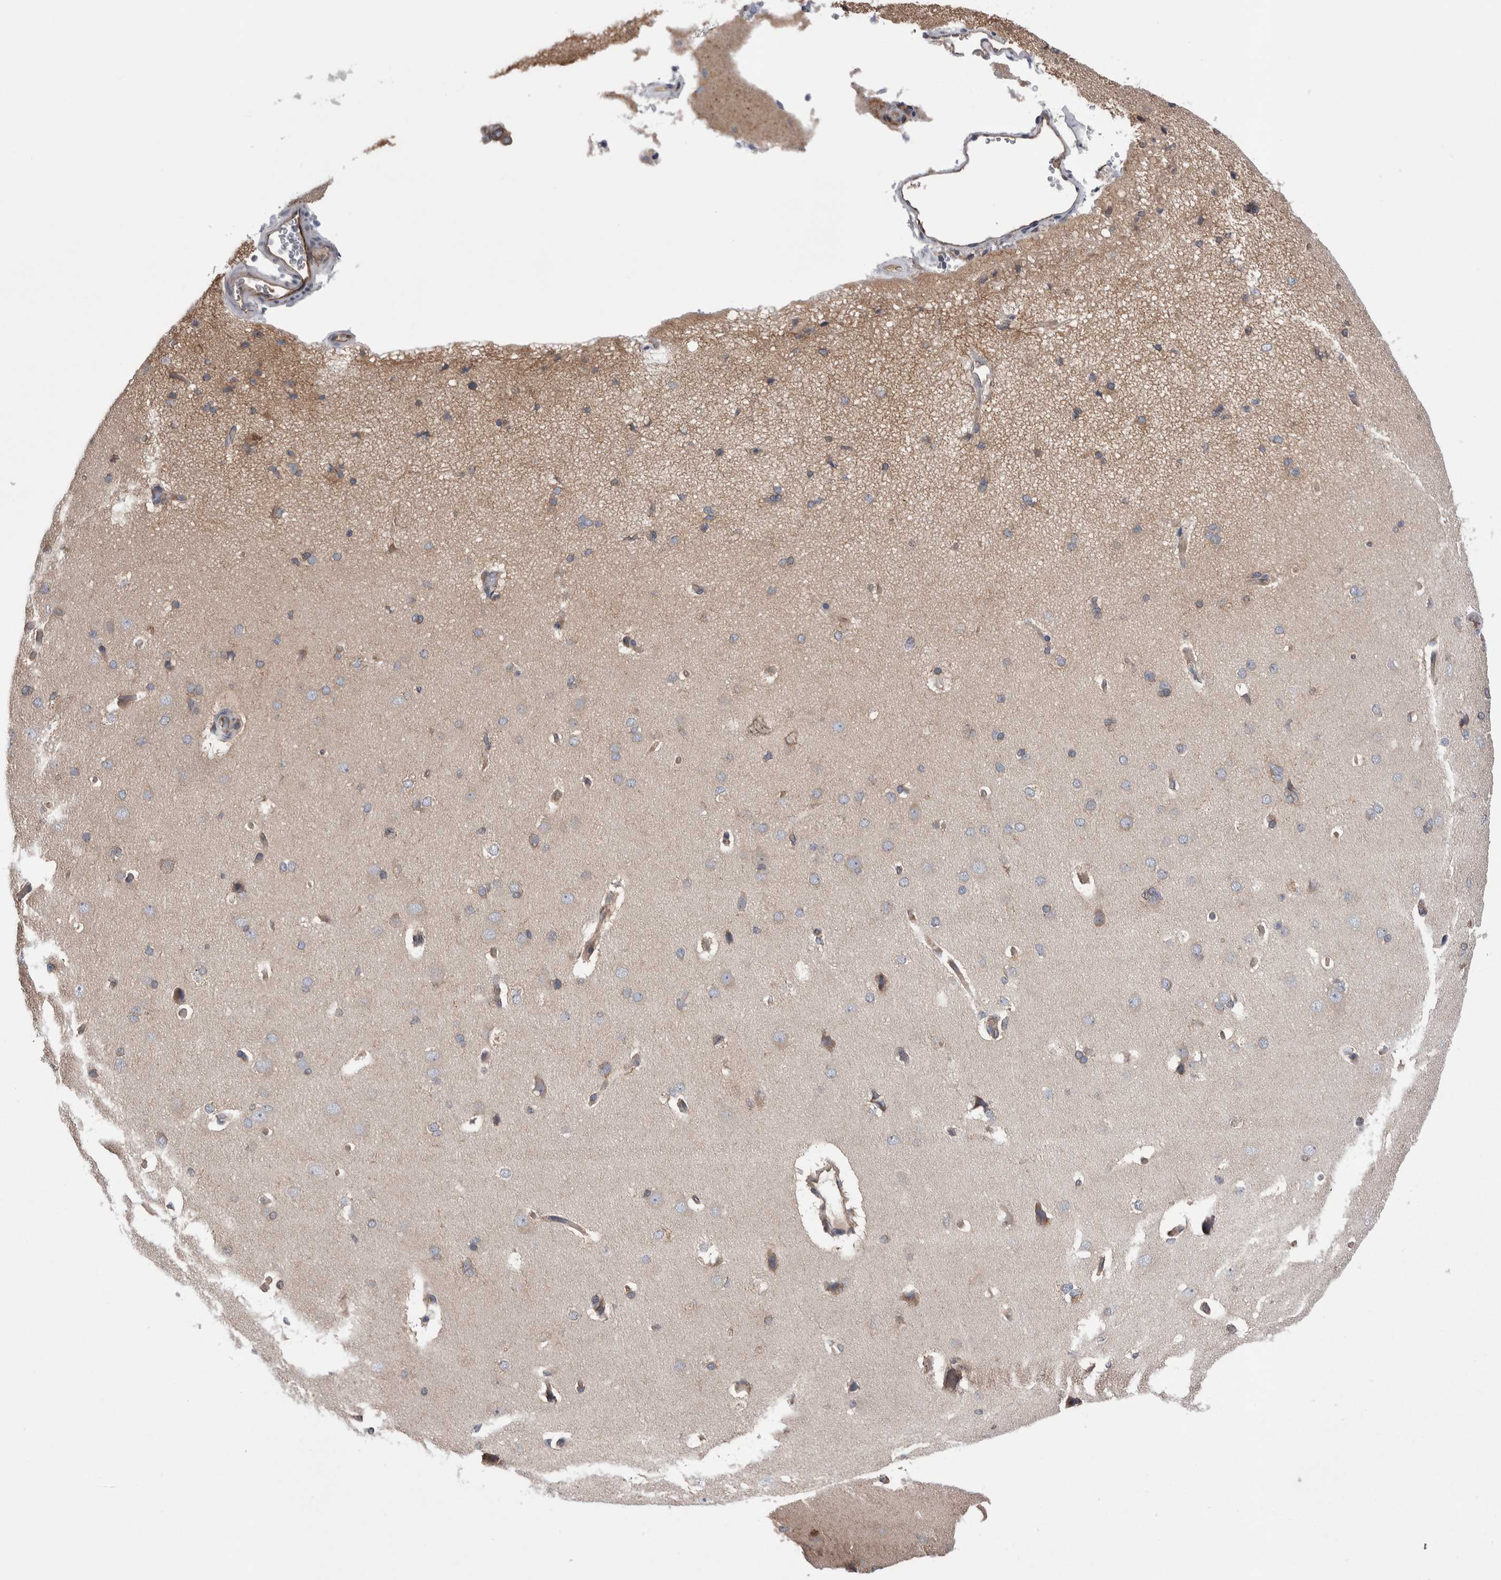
{"staining": {"intensity": "moderate", "quantity": ">75%", "location": "cytoplasmic/membranous"}, "tissue": "cerebral cortex", "cell_type": "Endothelial cells", "image_type": "normal", "snomed": [{"axis": "morphology", "description": "Normal tissue, NOS"}, {"axis": "topography", "description": "Cerebral cortex"}], "caption": "Endothelial cells show moderate cytoplasmic/membranous staining in approximately >75% of cells in benign cerebral cortex.", "gene": "LIMA1", "patient": {"sex": "male", "age": 62}}